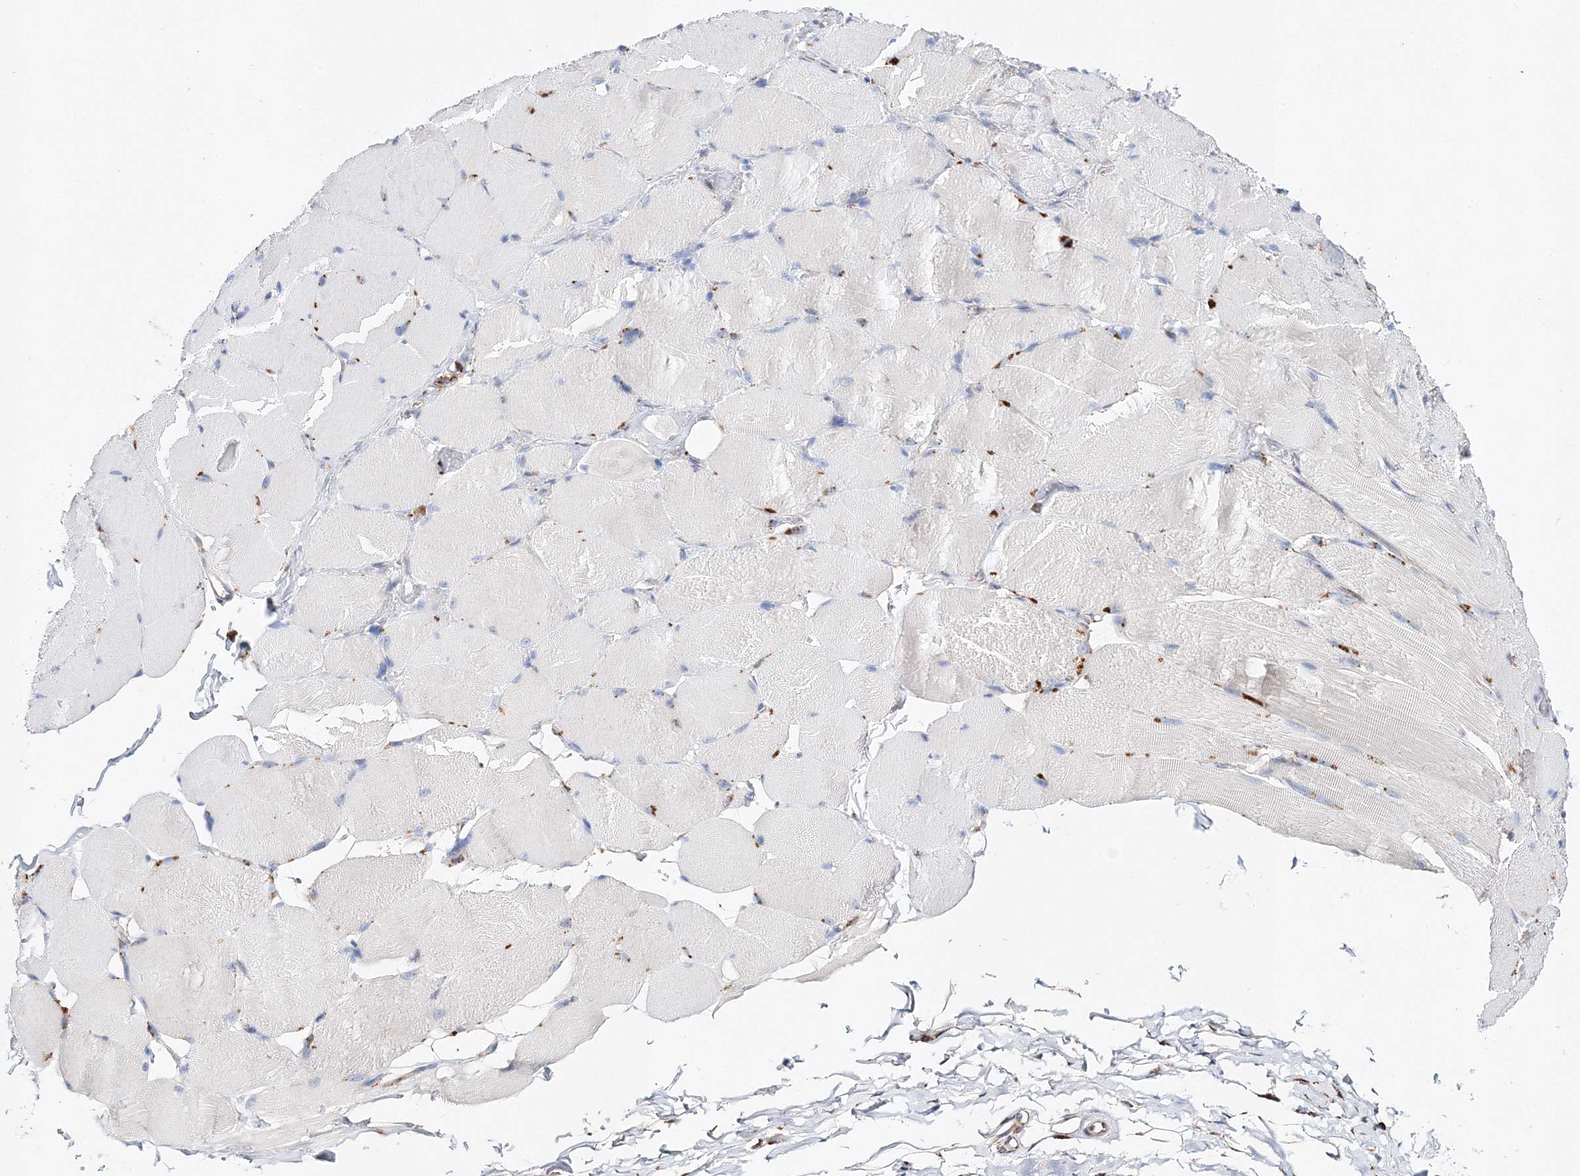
{"staining": {"intensity": "negative", "quantity": "none", "location": "none"}, "tissue": "skeletal muscle", "cell_type": "Myocytes", "image_type": "normal", "snomed": [{"axis": "morphology", "description": "Normal tissue, NOS"}, {"axis": "topography", "description": "Skin"}, {"axis": "topography", "description": "Skeletal muscle"}], "caption": "An image of human skeletal muscle is negative for staining in myocytes. (DAB IHC visualized using brightfield microscopy, high magnification).", "gene": "C3orf38", "patient": {"sex": "male", "age": 83}}